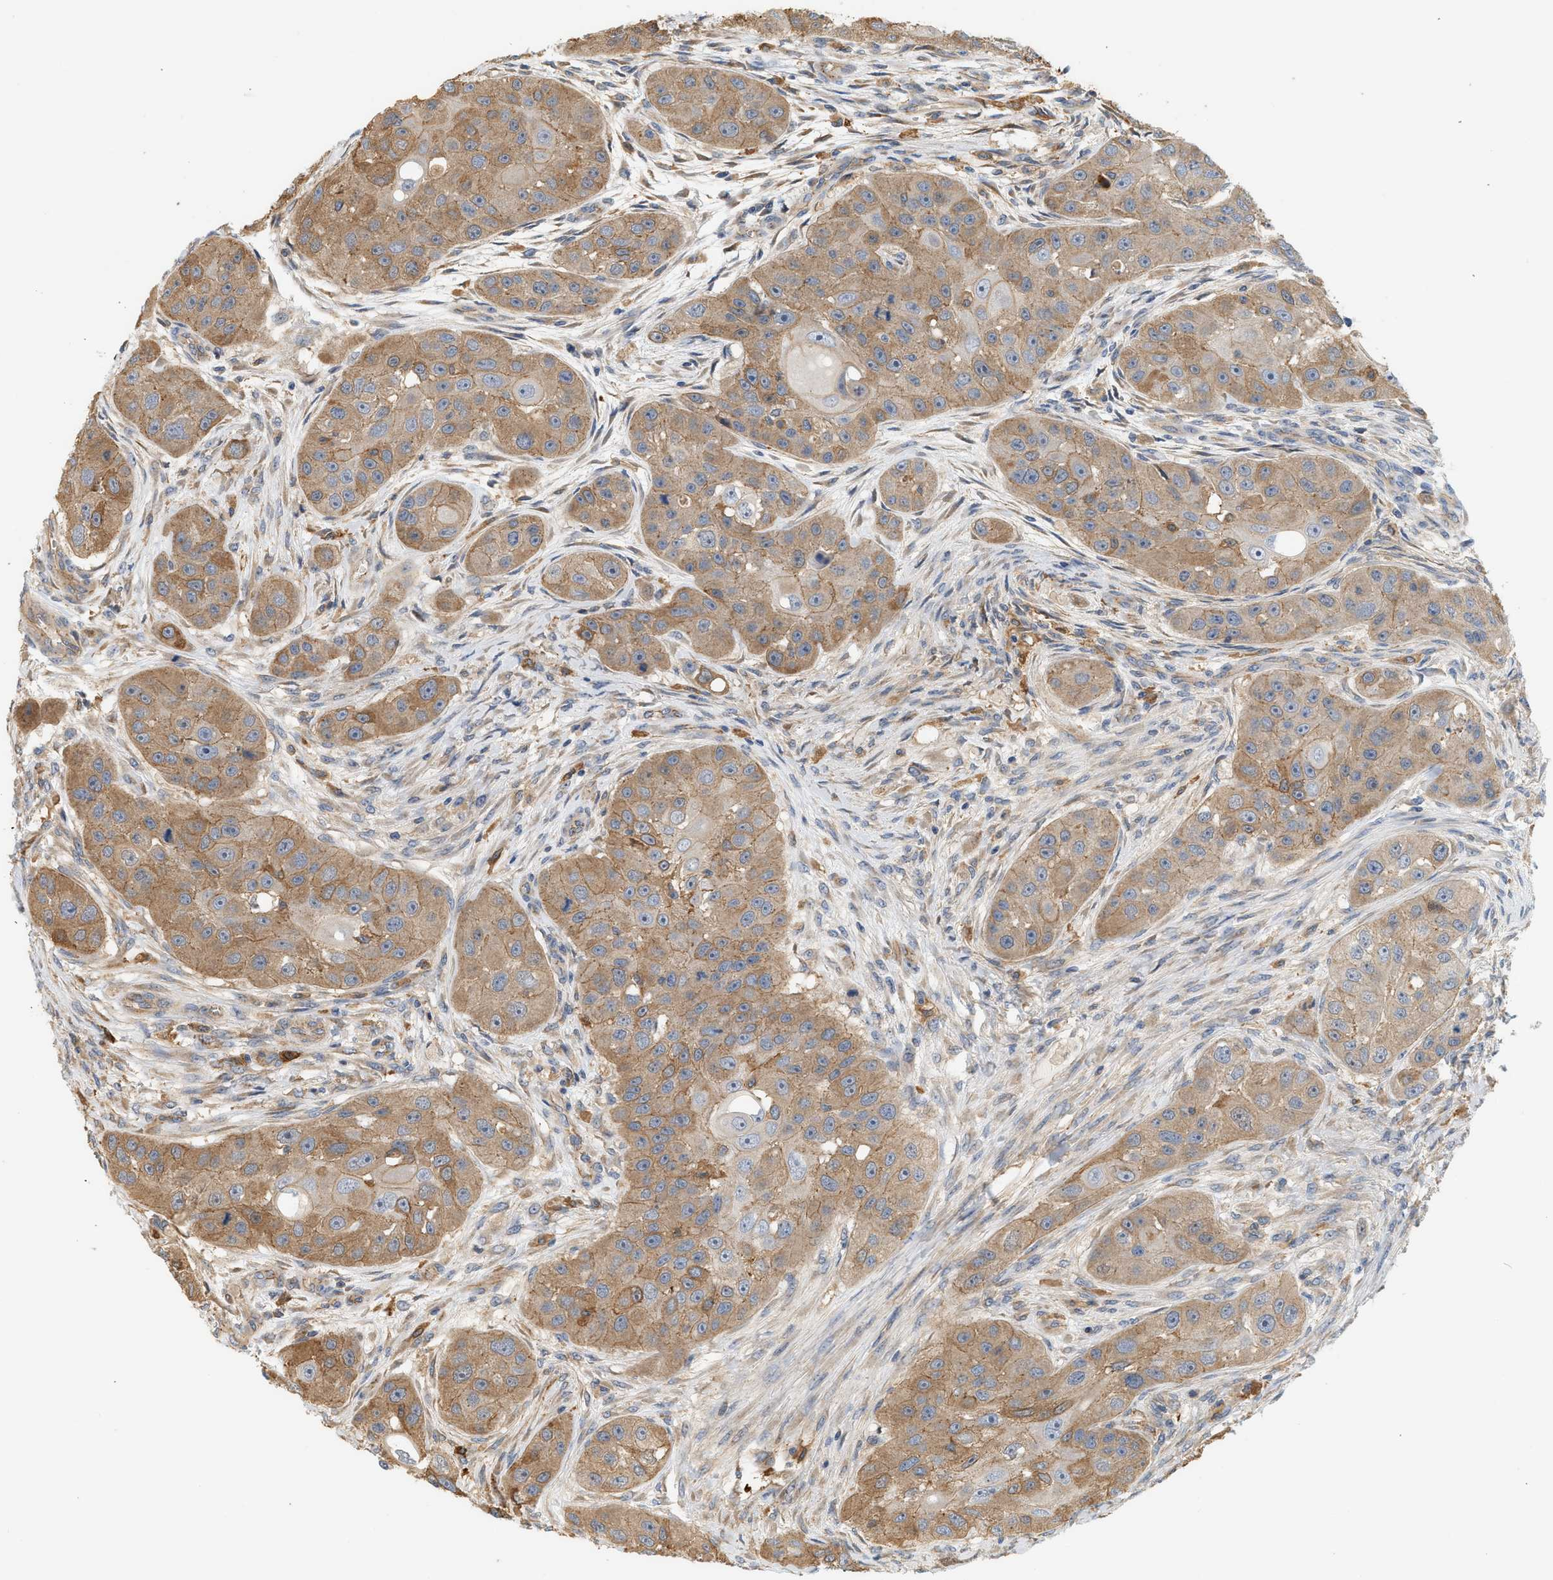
{"staining": {"intensity": "moderate", "quantity": ">75%", "location": "cytoplasmic/membranous"}, "tissue": "head and neck cancer", "cell_type": "Tumor cells", "image_type": "cancer", "snomed": [{"axis": "morphology", "description": "Normal tissue, NOS"}, {"axis": "morphology", "description": "Squamous cell carcinoma, NOS"}, {"axis": "topography", "description": "Skeletal muscle"}, {"axis": "topography", "description": "Head-Neck"}], "caption": "This histopathology image exhibits IHC staining of squamous cell carcinoma (head and neck), with medium moderate cytoplasmic/membranous positivity in approximately >75% of tumor cells.", "gene": "CTXN1", "patient": {"sex": "male", "age": 51}}